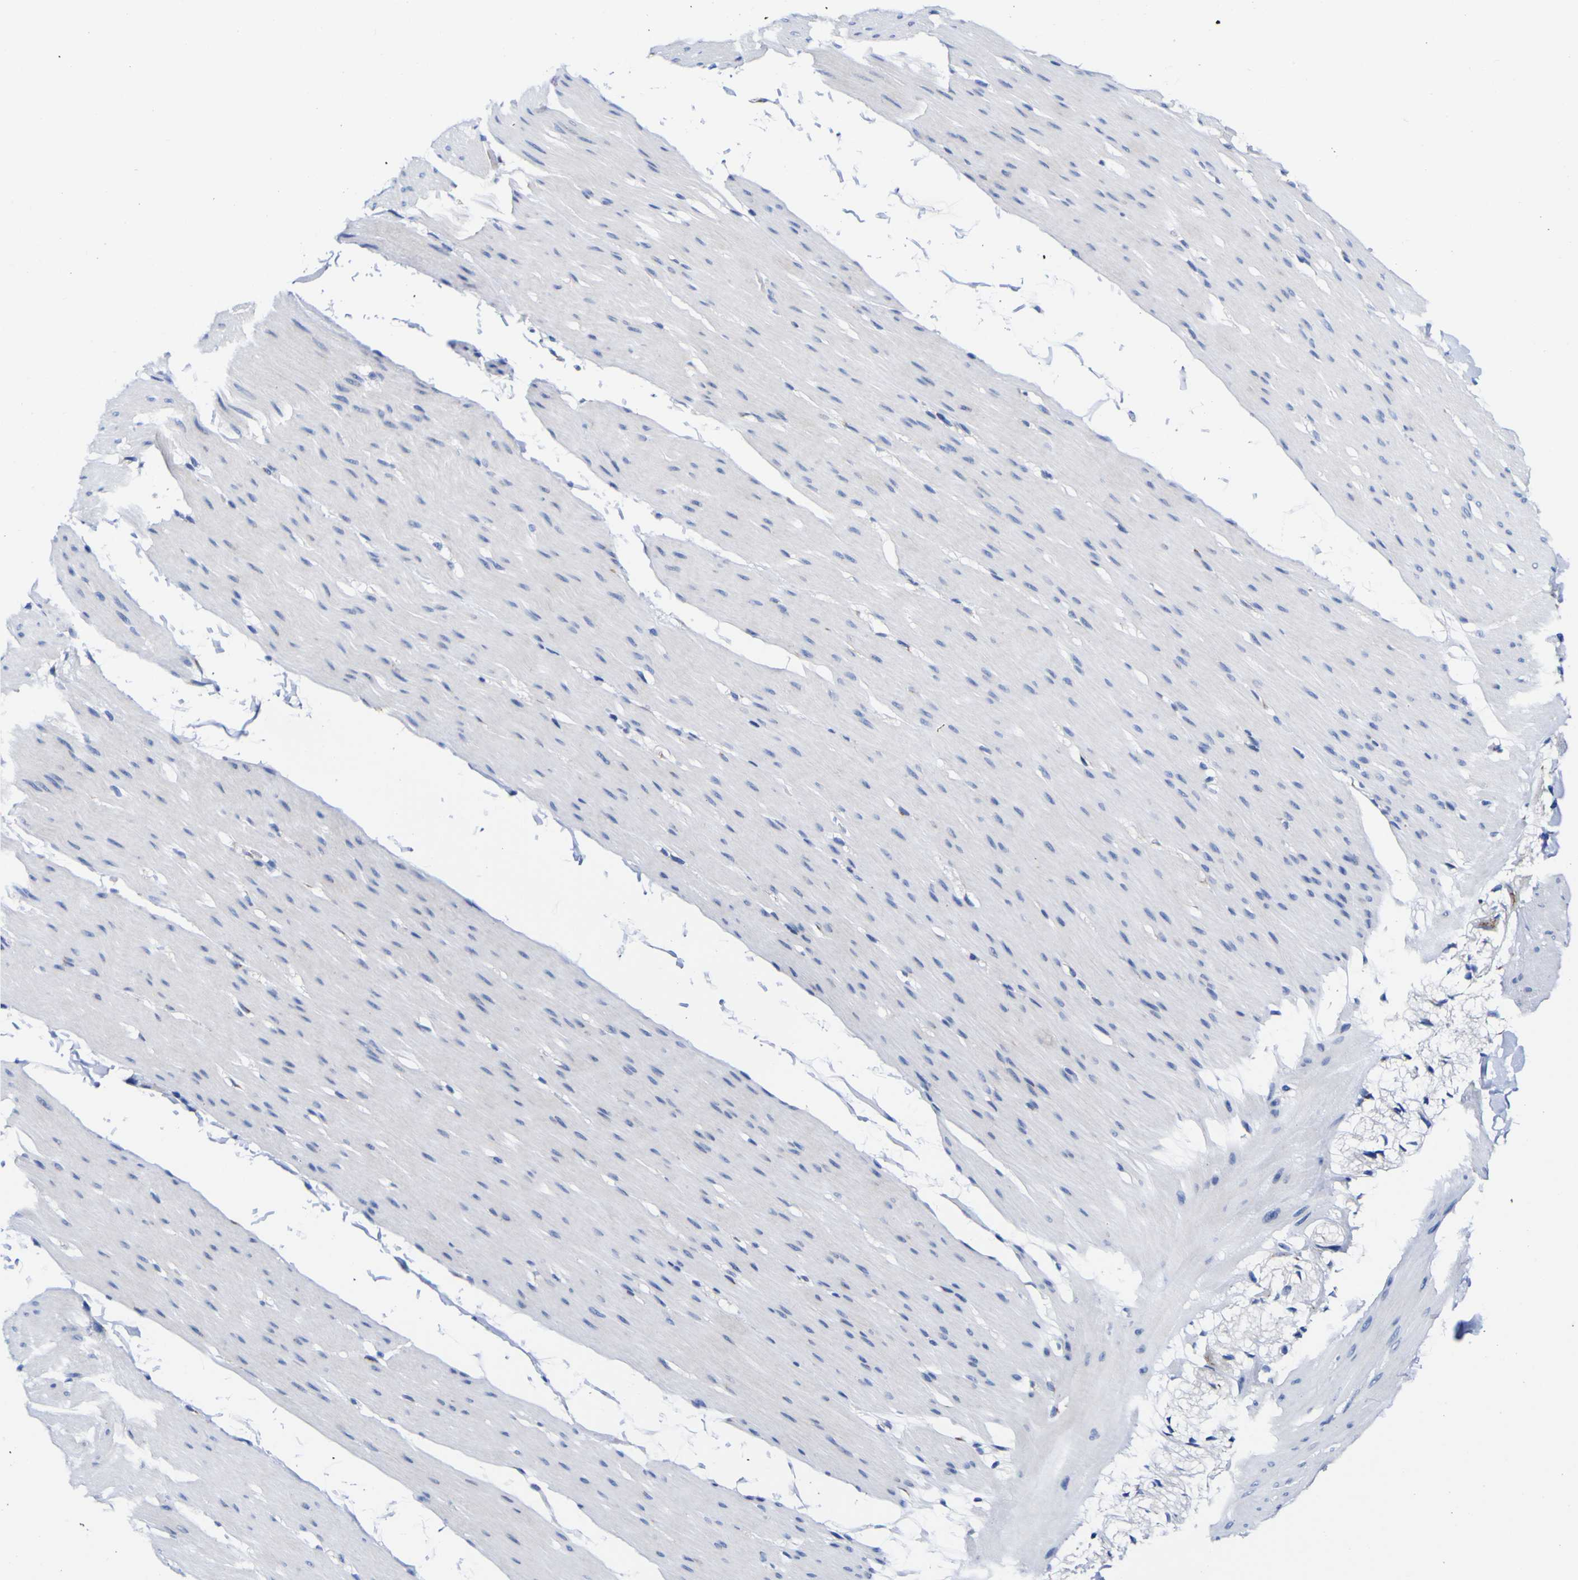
{"staining": {"intensity": "negative", "quantity": "none", "location": "none"}, "tissue": "smooth muscle", "cell_type": "Smooth muscle cells", "image_type": "normal", "snomed": [{"axis": "morphology", "description": "Normal tissue, NOS"}, {"axis": "topography", "description": "Smooth muscle"}, {"axis": "topography", "description": "Colon"}], "caption": "This micrograph is of unremarkable smooth muscle stained with immunohistochemistry (IHC) to label a protein in brown with the nuclei are counter-stained blue. There is no positivity in smooth muscle cells.", "gene": "GOLM1", "patient": {"sex": "male", "age": 67}}